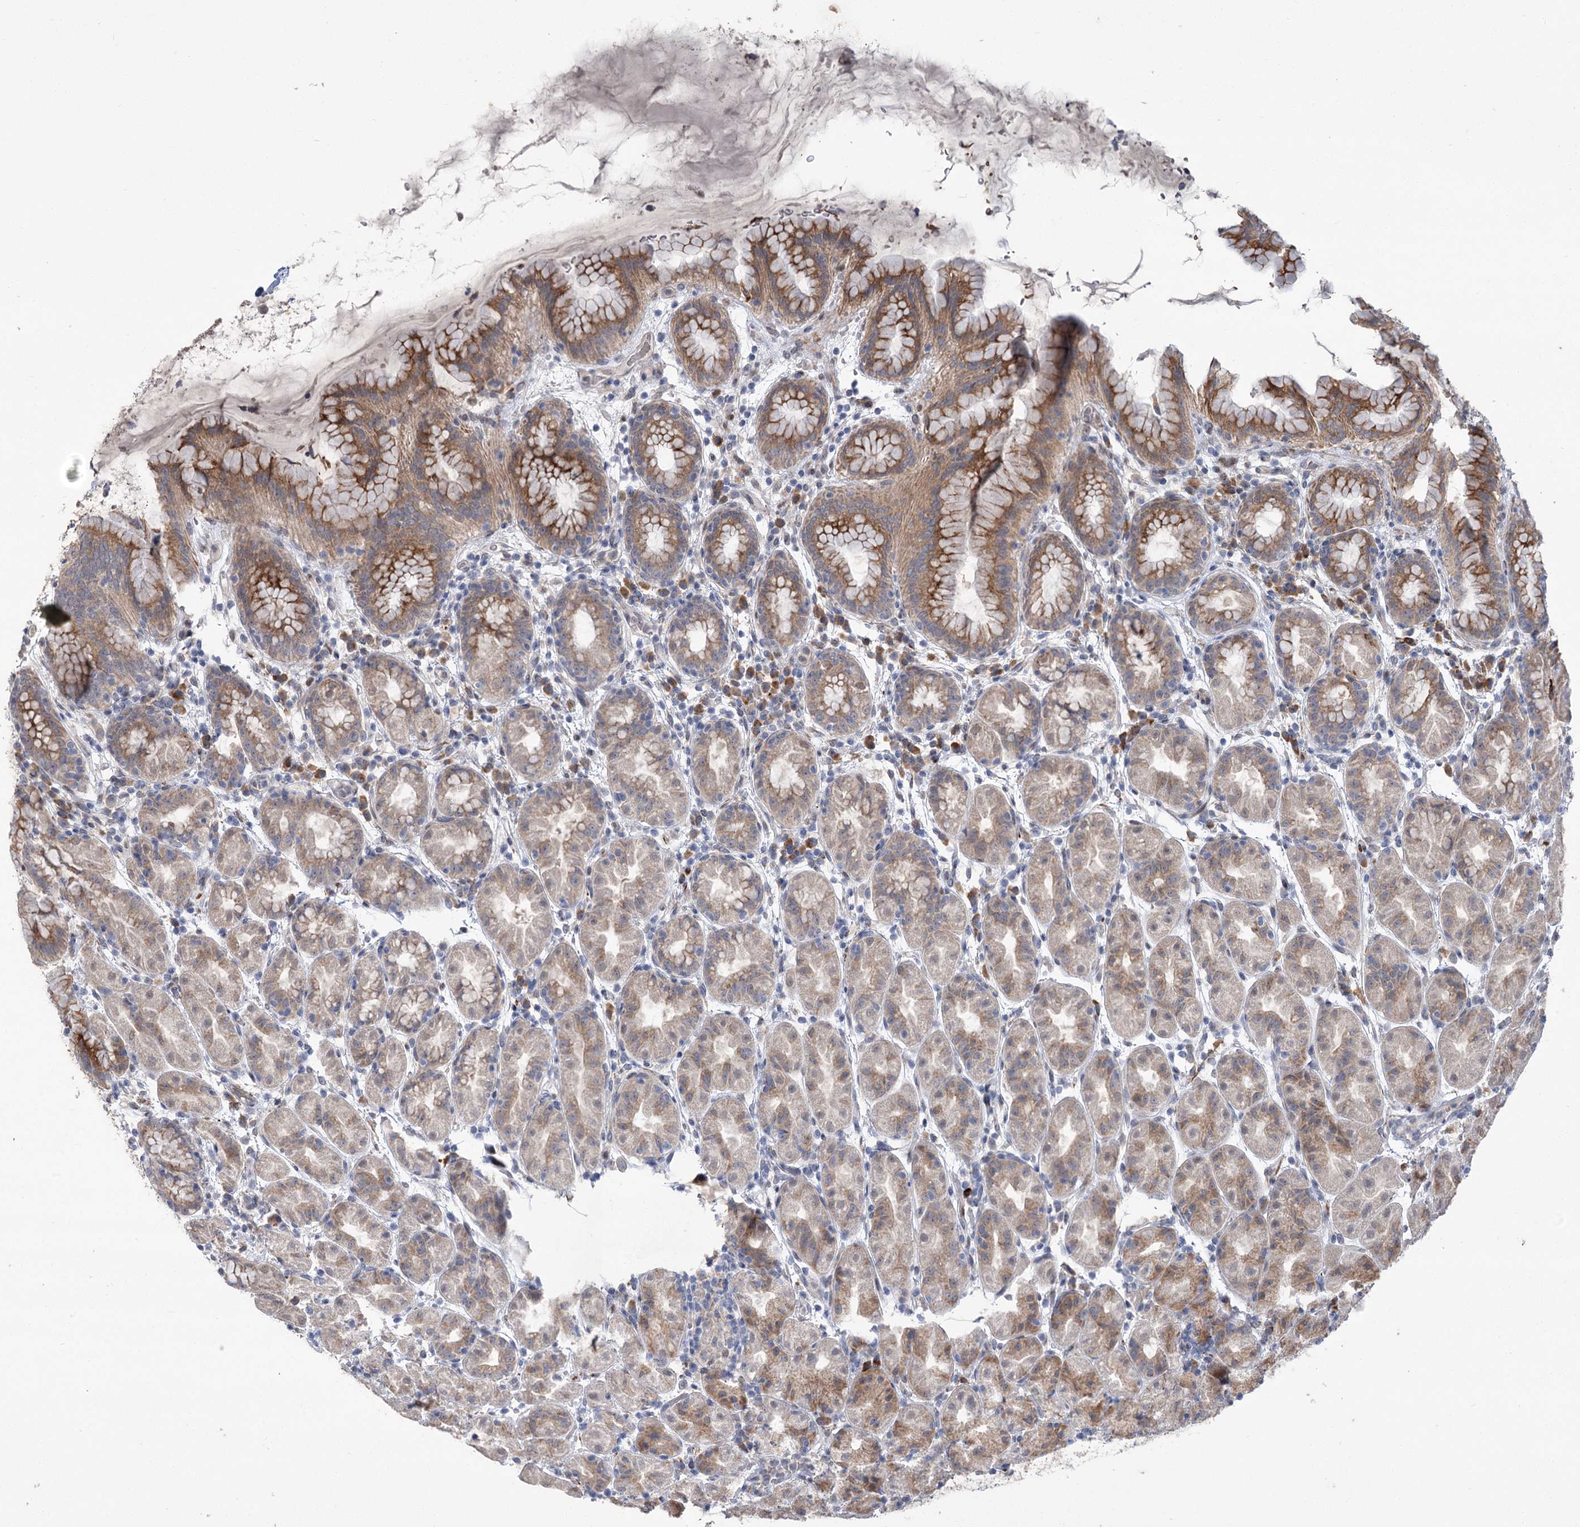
{"staining": {"intensity": "moderate", "quantity": ">75%", "location": "cytoplasmic/membranous"}, "tissue": "stomach", "cell_type": "Glandular cells", "image_type": "normal", "snomed": [{"axis": "morphology", "description": "Normal tissue, NOS"}, {"axis": "topography", "description": "Stomach"}], "caption": "Moderate cytoplasmic/membranous protein positivity is present in approximately >75% of glandular cells in stomach. (DAB IHC, brown staining for protein, blue staining for nuclei).", "gene": "GCNT4", "patient": {"sex": "female", "age": 79}}